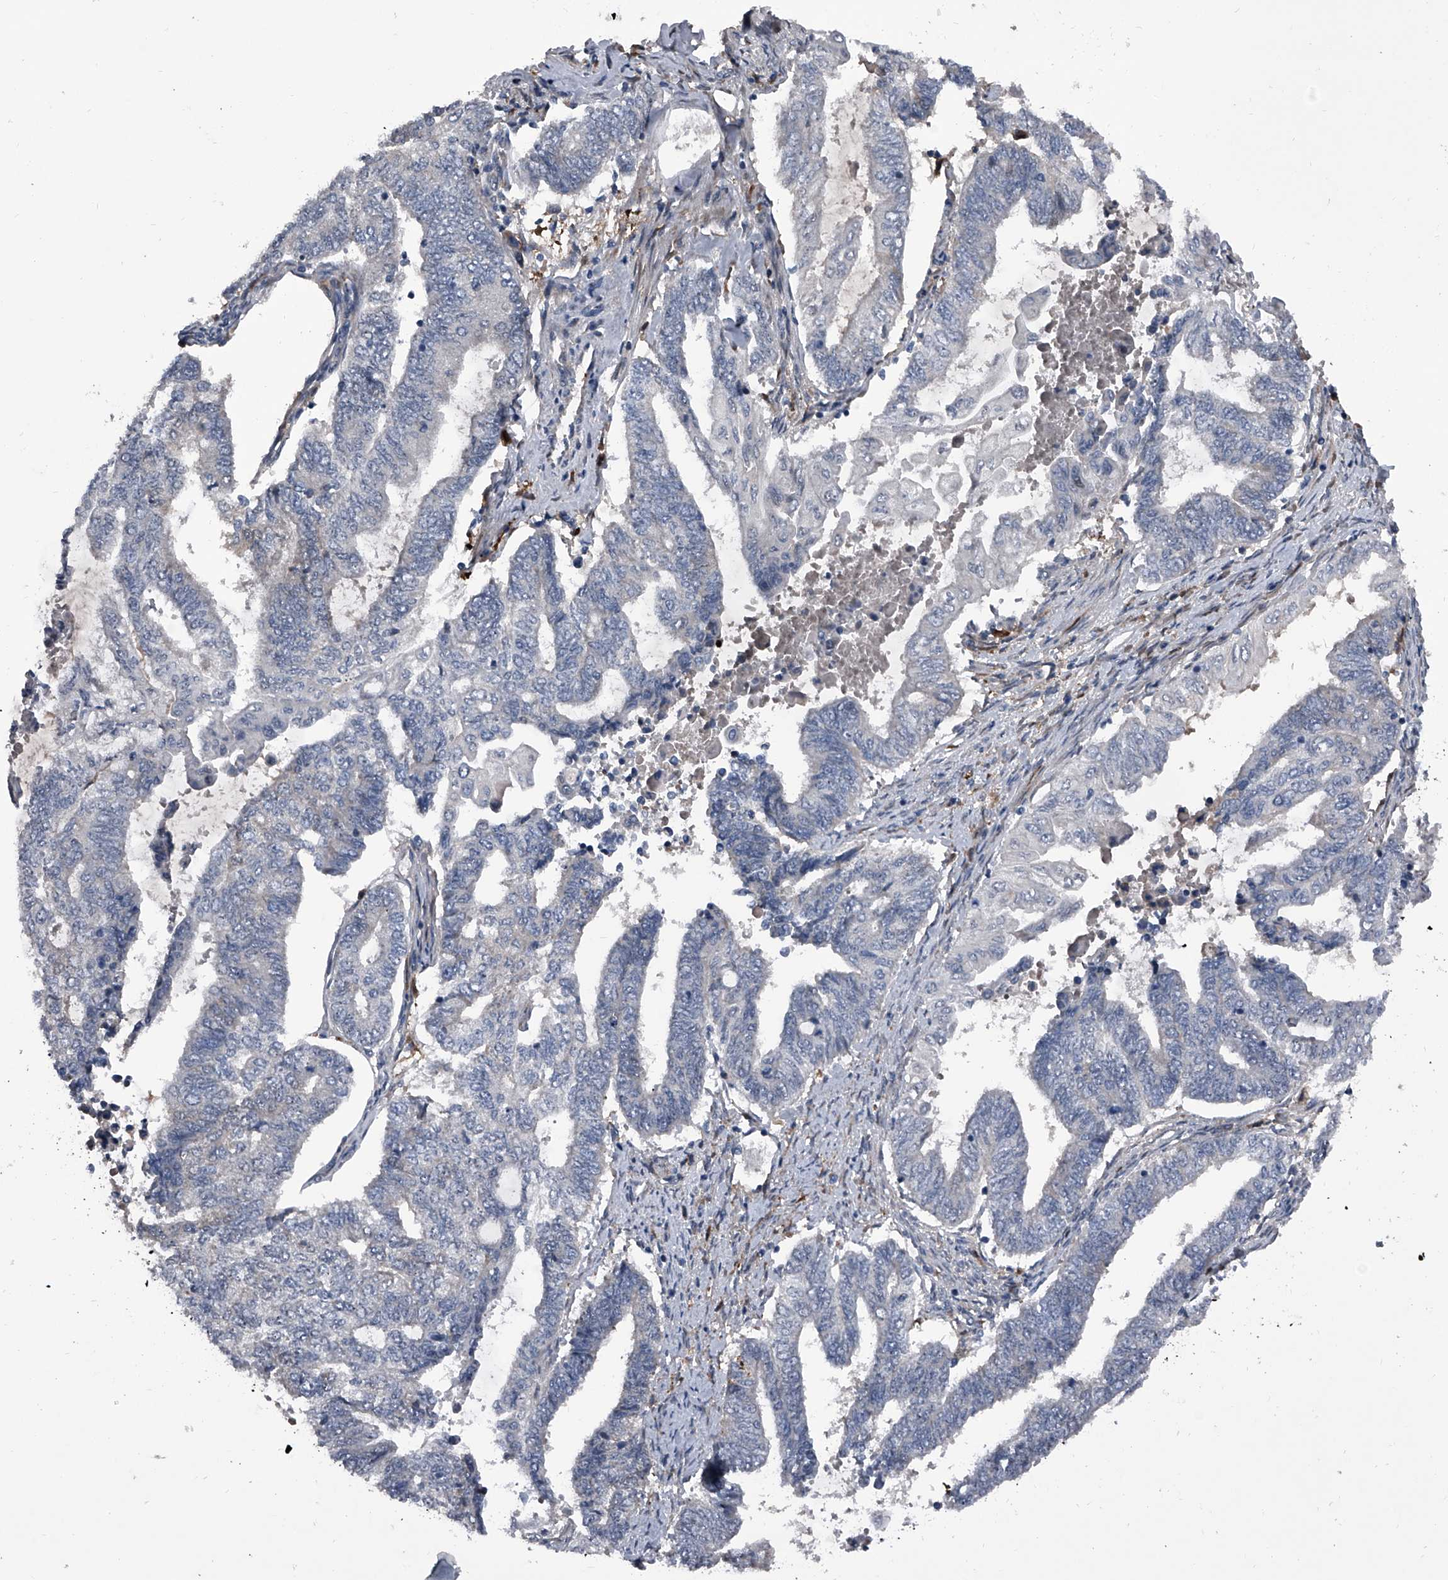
{"staining": {"intensity": "negative", "quantity": "none", "location": "none"}, "tissue": "endometrial cancer", "cell_type": "Tumor cells", "image_type": "cancer", "snomed": [{"axis": "morphology", "description": "Adenocarcinoma, NOS"}, {"axis": "topography", "description": "Uterus"}, {"axis": "topography", "description": "Endometrium"}], "caption": "Endometrial cancer was stained to show a protein in brown. There is no significant positivity in tumor cells. (DAB (3,3'-diaminobenzidine) immunohistochemistry with hematoxylin counter stain).", "gene": "ELK4", "patient": {"sex": "female", "age": 70}}